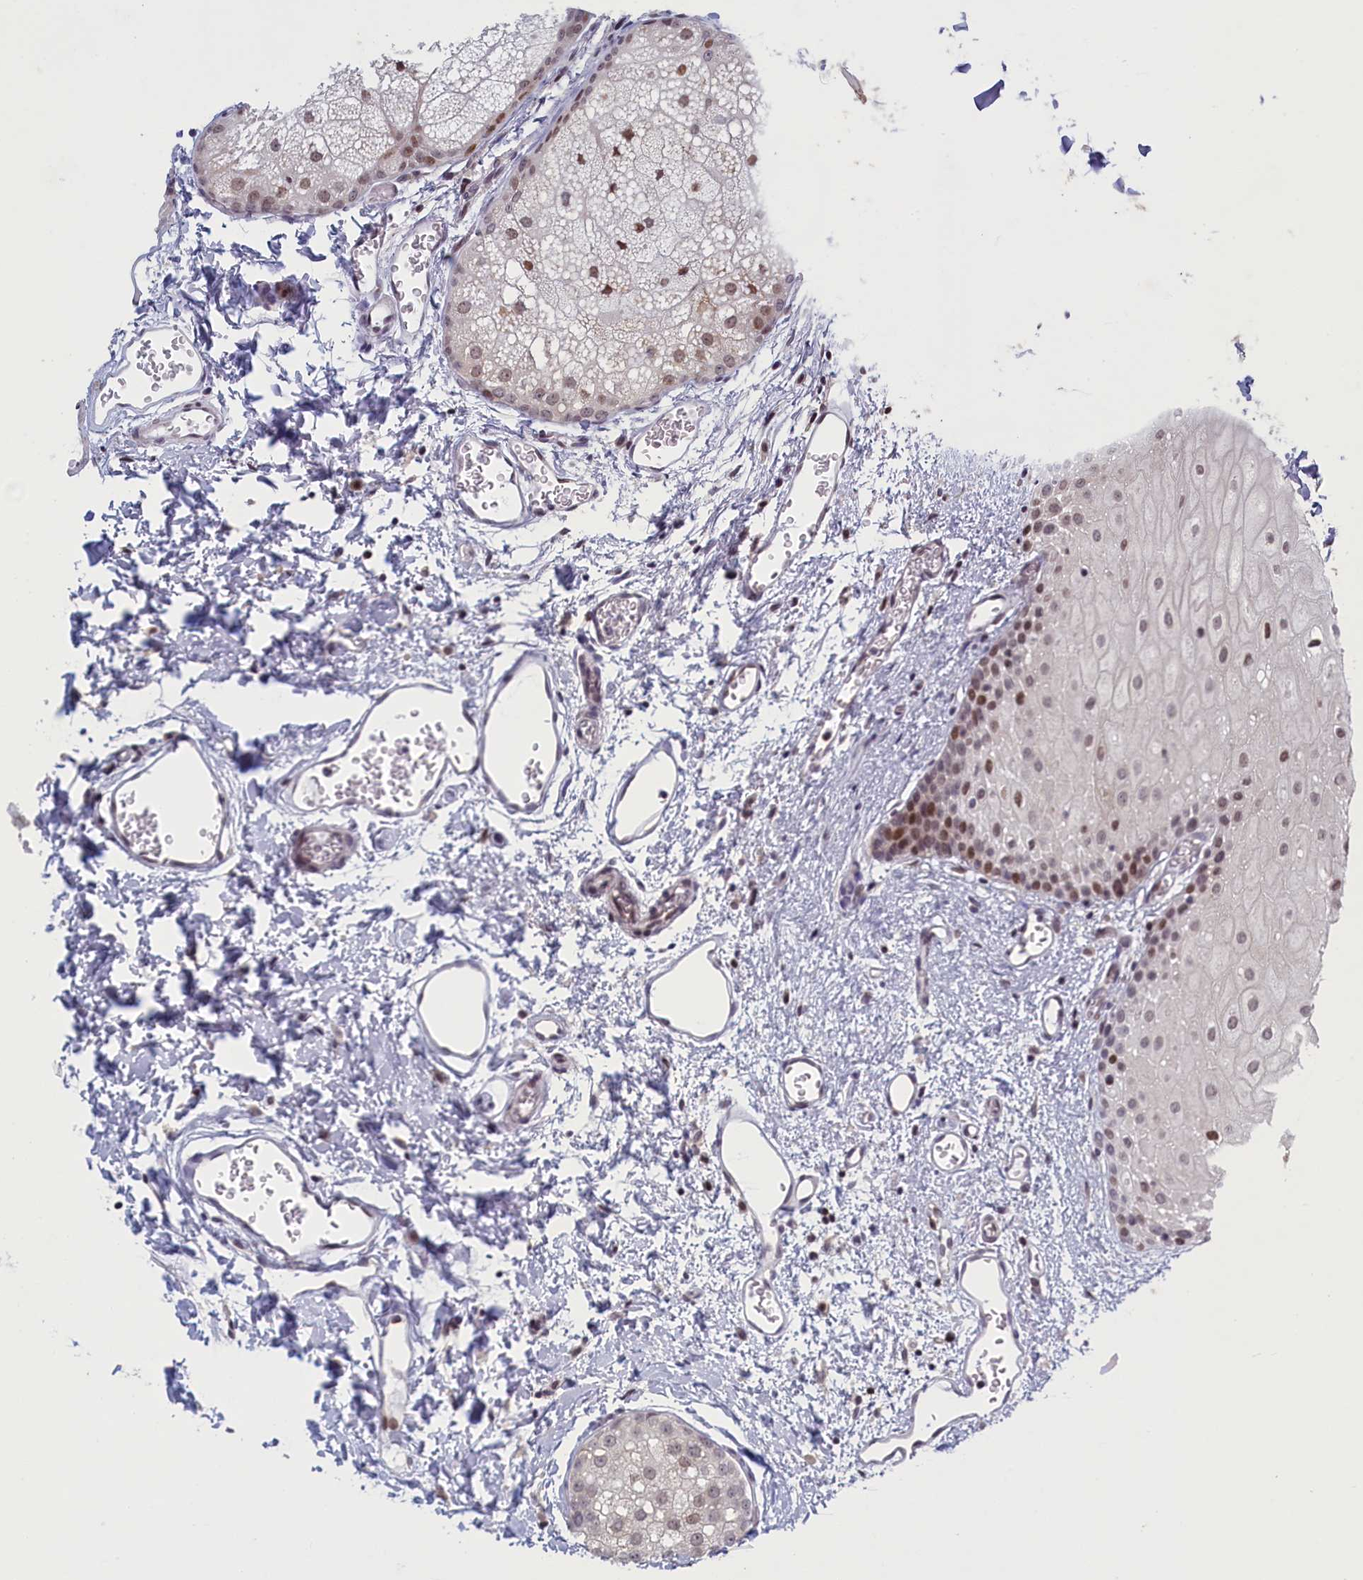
{"staining": {"intensity": "moderate", "quantity": "<25%", "location": "nuclear"}, "tissue": "oral mucosa", "cell_type": "Squamous epithelial cells", "image_type": "normal", "snomed": [{"axis": "morphology", "description": "Normal tissue, NOS"}, {"axis": "morphology", "description": "Squamous cell carcinoma, NOS"}, {"axis": "topography", "description": "Oral tissue"}, {"axis": "topography", "description": "Head-Neck"}], "caption": "High-magnification brightfield microscopy of normal oral mucosa stained with DAB (brown) and counterstained with hematoxylin (blue). squamous epithelial cells exhibit moderate nuclear expression is present in about<25% of cells. (IHC, brightfield microscopy, high magnification).", "gene": "ATF7IP2", "patient": {"sex": "female", "age": 70}}